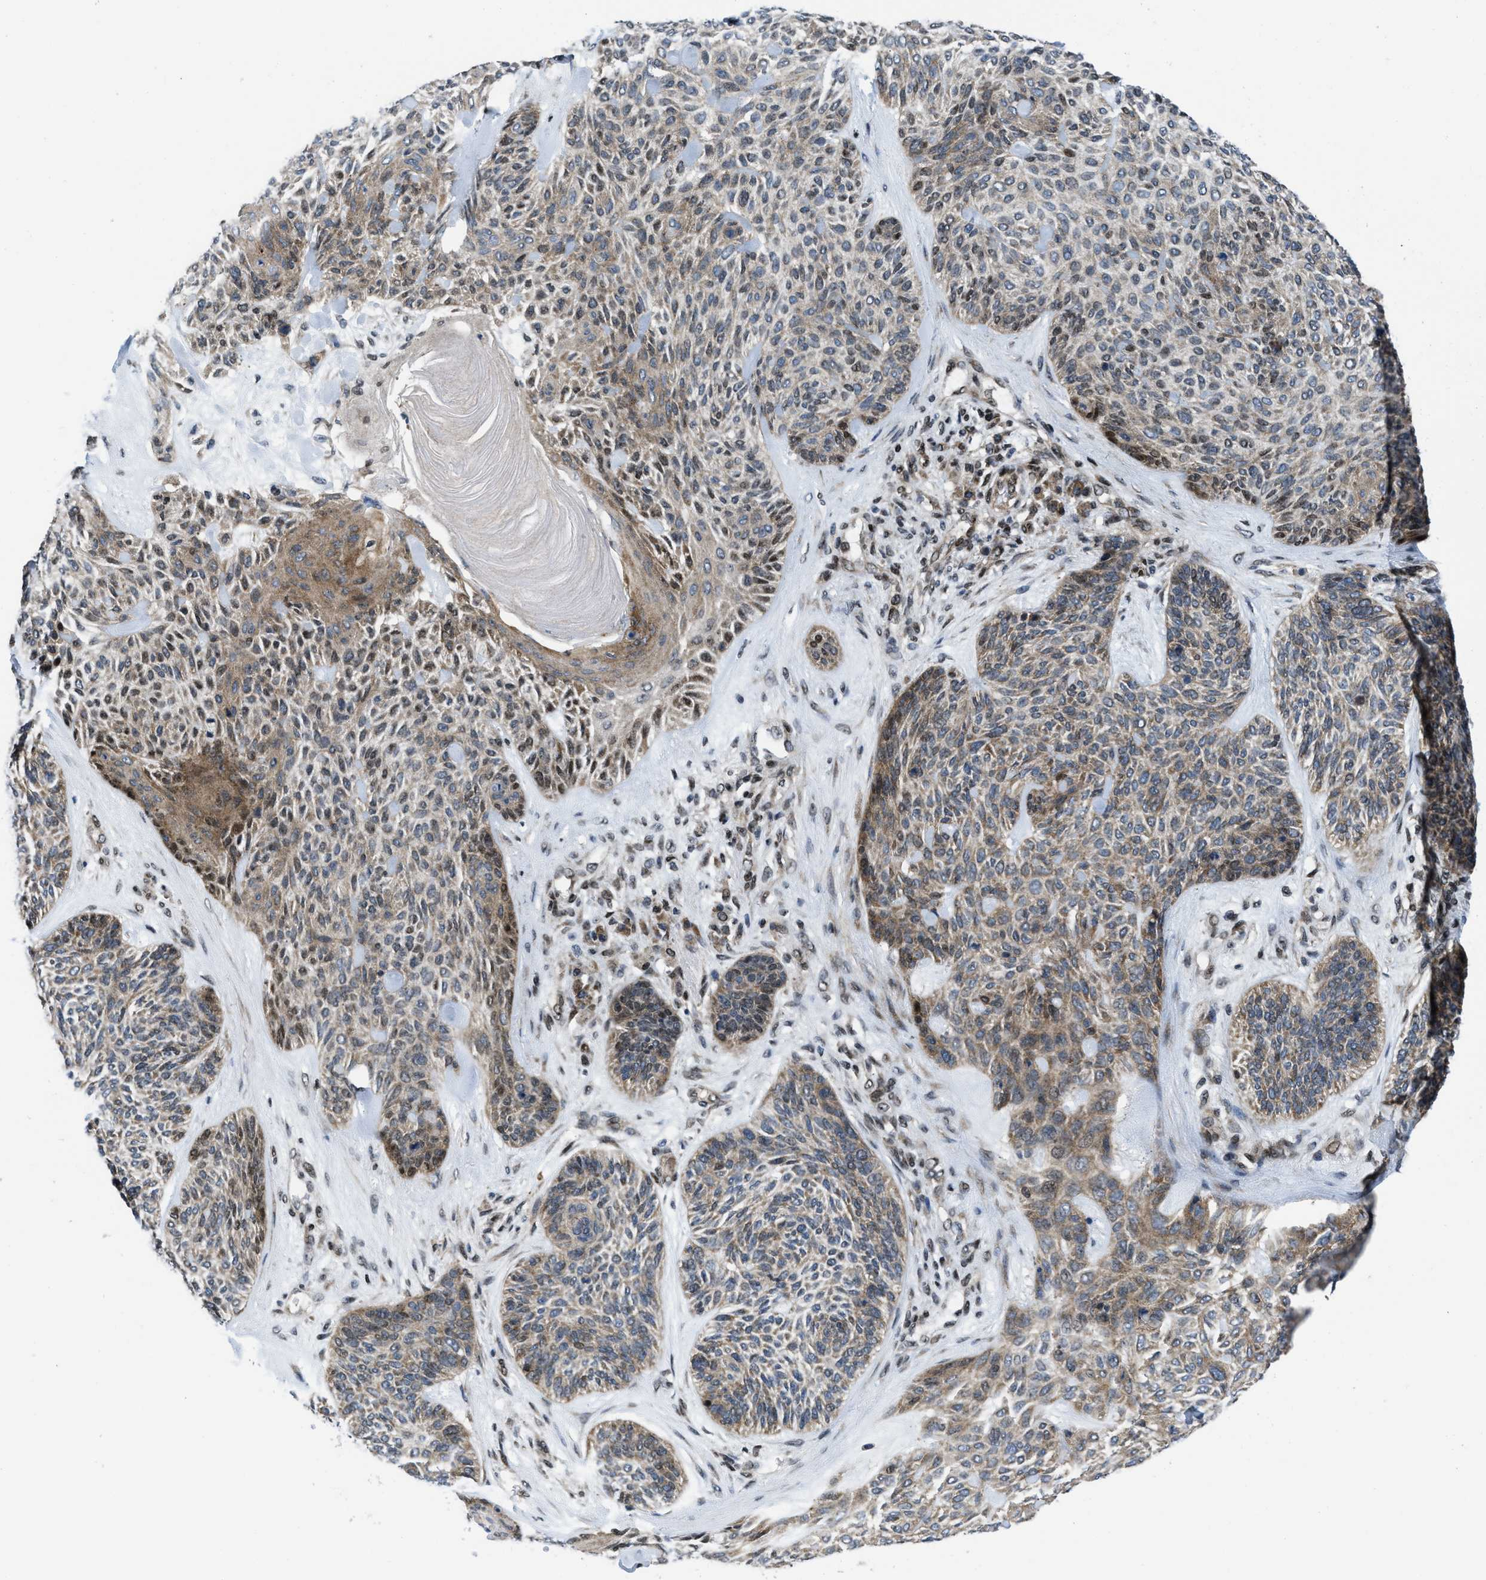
{"staining": {"intensity": "weak", "quantity": ">75%", "location": "cytoplasmic/membranous,nuclear"}, "tissue": "skin cancer", "cell_type": "Tumor cells", "image_type": "cancer", "snomed": [{"axis": "morphology", "description": "Basal cell carcinoma"}, {"axis": "topography", "description": "Skin"}], "caption": "Weak cytoplasmic/membranous and nuclear staining for a protein is identified in approximately >75% of tumor cells of skin basal cell carcinoma using immunohistochemistry (IHC).", "gene": "PPP2CB", "patient": {"sex": "male", "age": 55}}